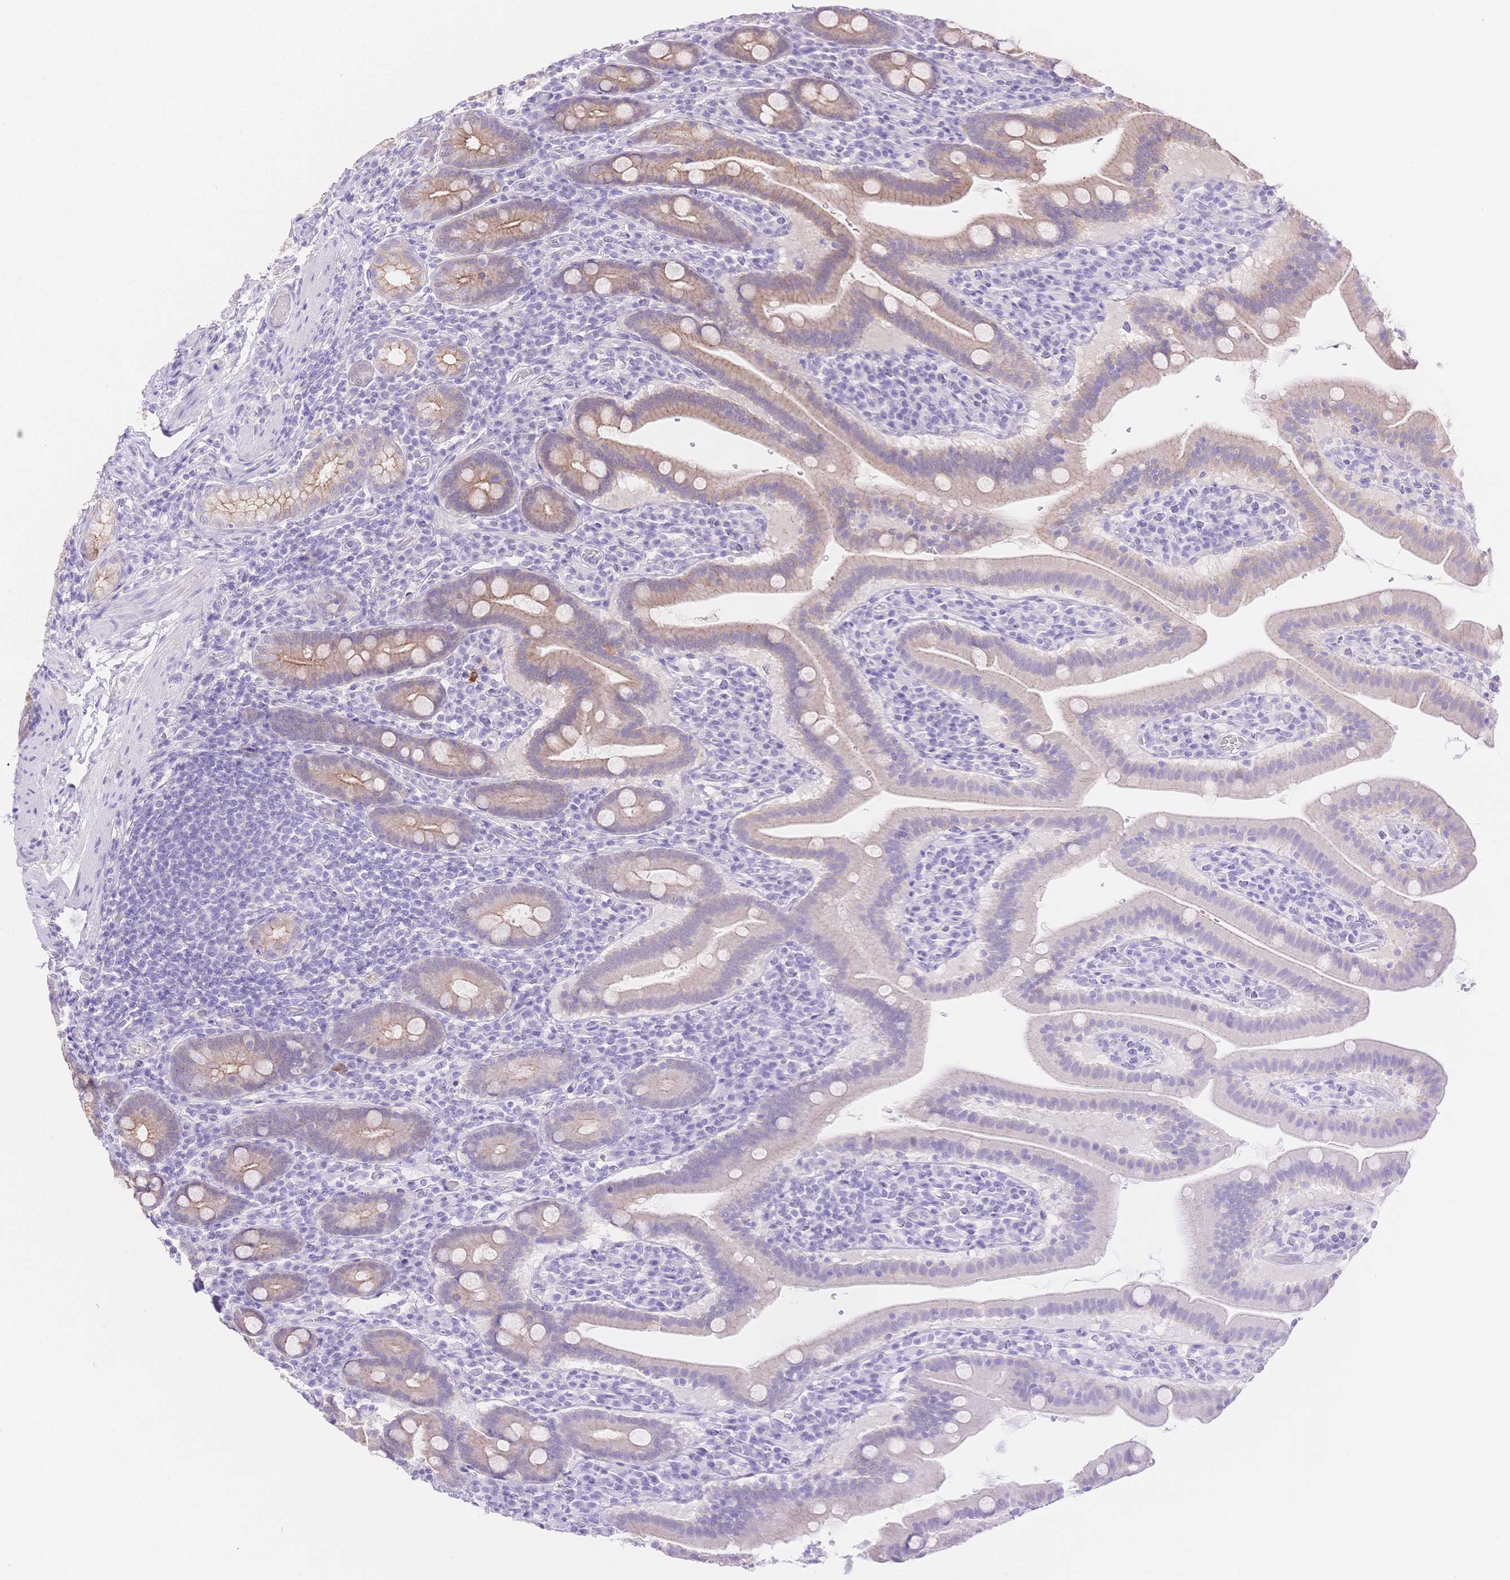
{"staining": {"intensity": "weak", "quantity": "25%-75%", "location": "cytoplasmic/membranous"}, "tissue": "small intestine", "cell_type": "Glandular cells", "image_type": "normal", "snomed": [{"axis": "morphology", "description": "Normal tissue, NOS"}, {"axis": "topography", "description": "Small intestine"}], "caption": "Immunohistochemical staining of unremarkable small intestine exhibits weak cytoplasmic/membranous protein staining in about 25%-75% of glandular cells.", "gene": "WDR54", "patient": {"sex": "male", "age": 26}}